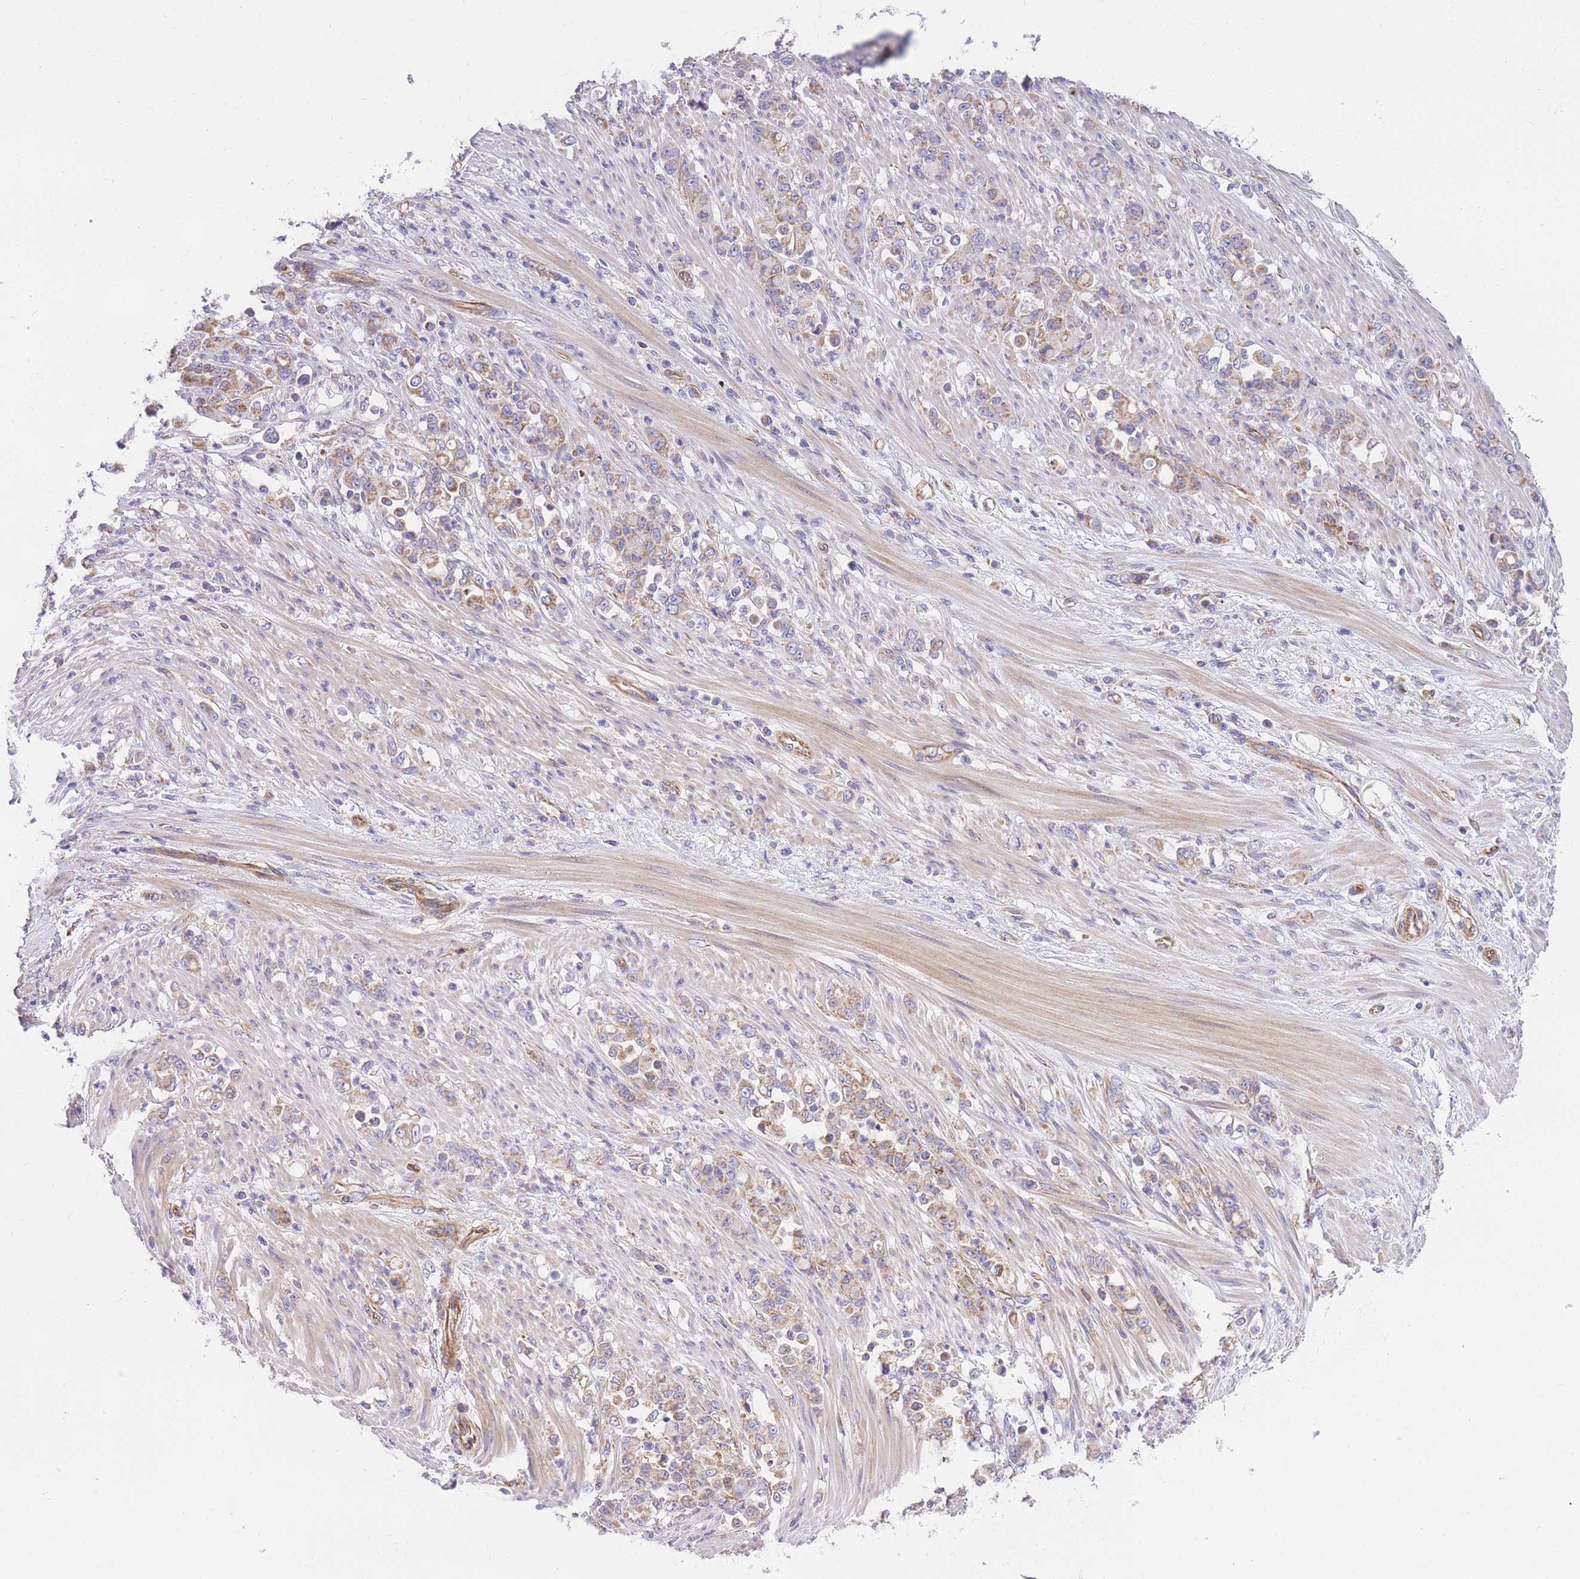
{"staining": {"intensity": "weak", "quantity": ">75%", "location": "cytoplasmic/membranous"}, "tissue": "stomach cancer", "cell_type": "Tumor cells", "image_type": "cancer", "snomed": [{"axis": "morphology", "description": "Normal tissue, NOS"}, {"axis": "morphology", "description": "Adenocarcinoma, NOS"}, {"axis": "topography", "description": "Stomach"}], "caption": "Weak cytoplasmic/membranous protein positivity is appreciated in approximately >75% of tumor cells in stomach adenocarcinoma.", "gene": "MTRES1", "patient": {"sex": "female", "age": 79}}